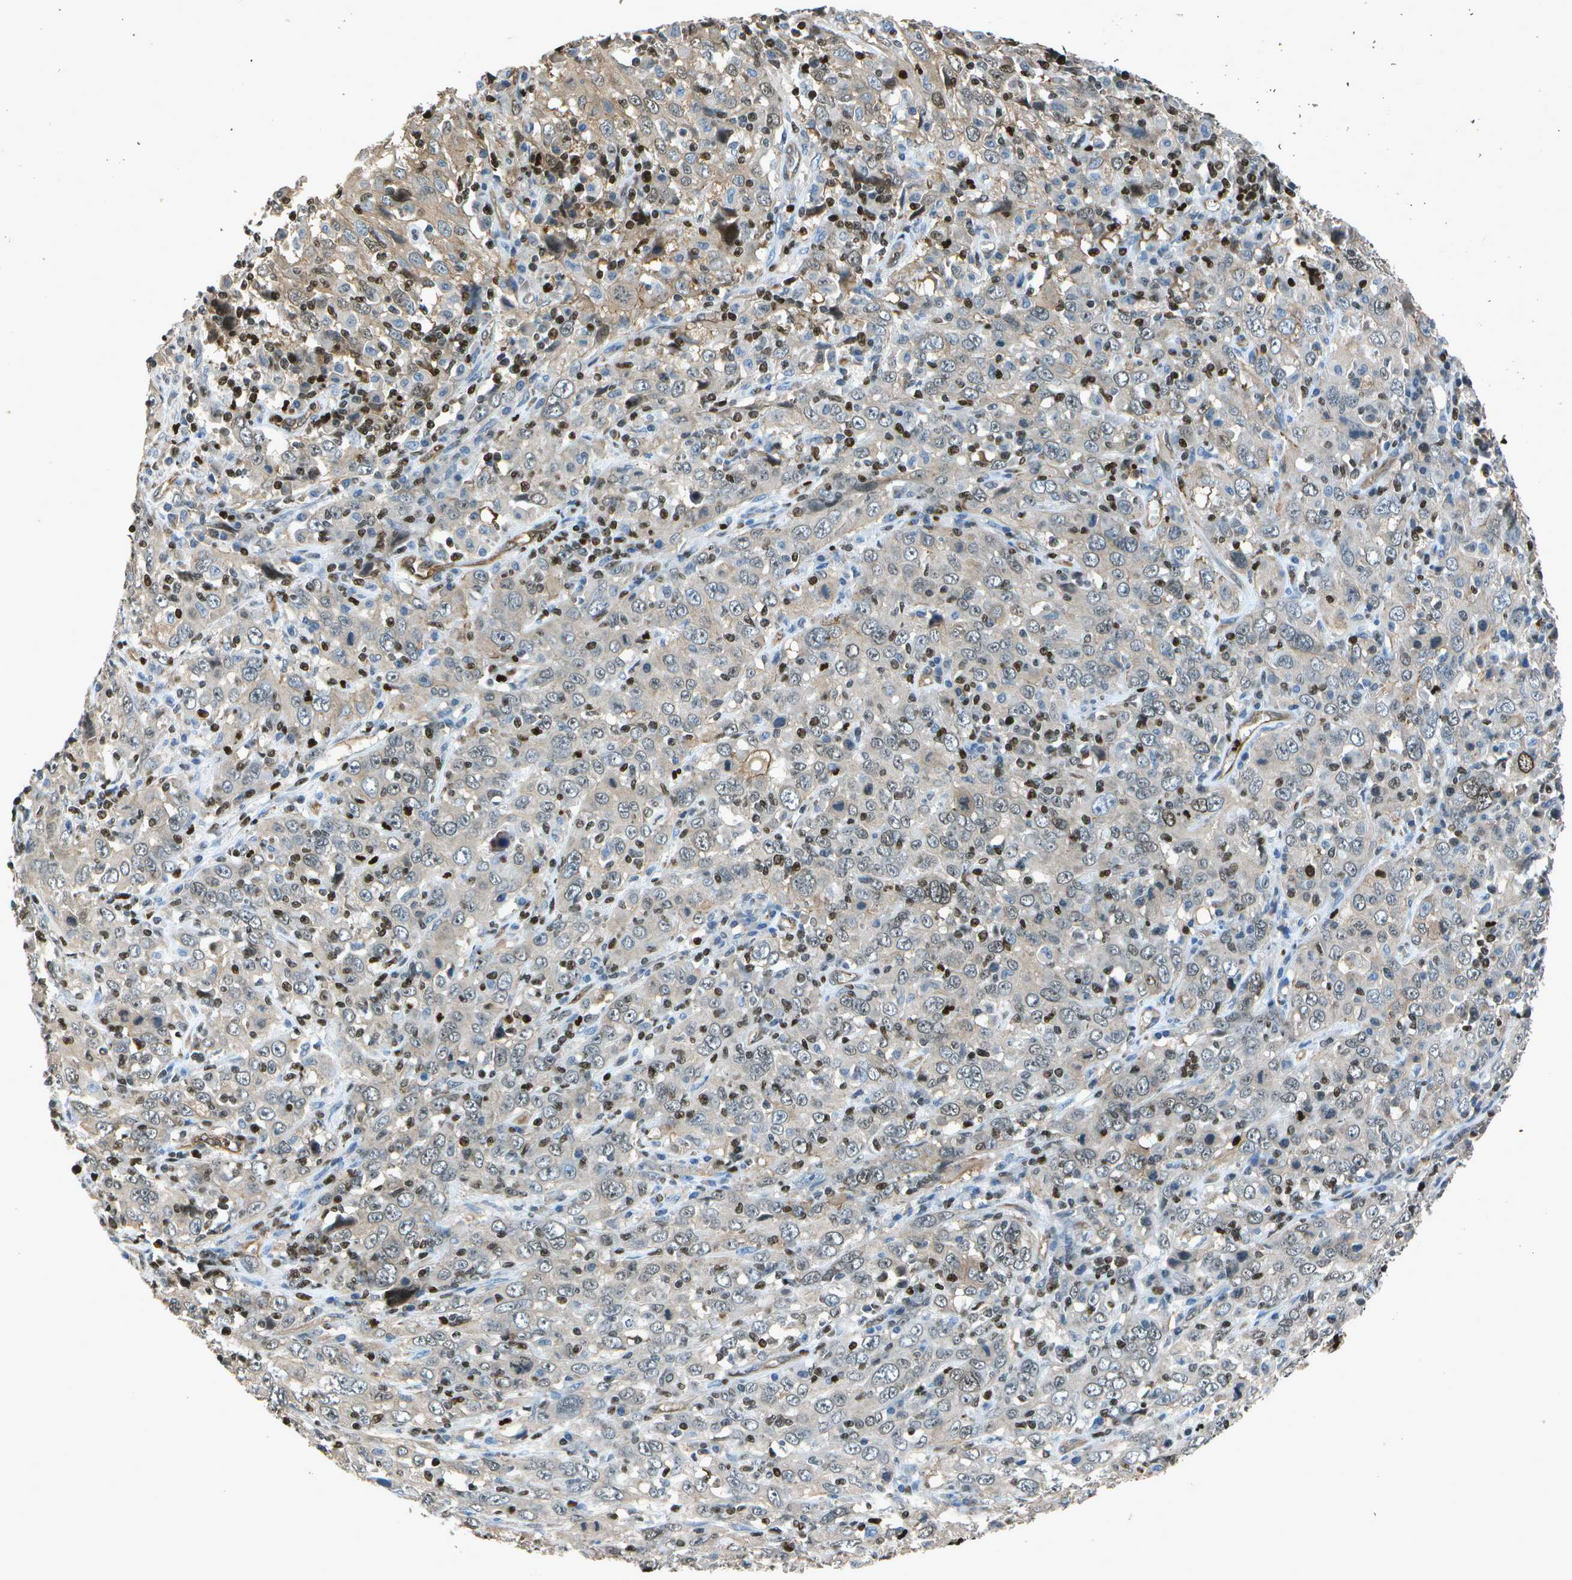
{"staining": {"intensity": "weak", "quantity": "<25%", "location": "nuclear"}, "tissue": "cervical cancer", "cell_type": "Tumor cells", "image_type": "cancer", "snomed": [{"axis": "morphology", "description": "Squamous cell carcinoma, NOS"}, {"axis": "topography", "description": "Cervix"}], "caption": "Human squamous cell carcinoma (cervical) stained for a protein using immunohistochemistry shows no staining in tumor cells.", "gene": "PDLIM1", "patient": {"sex": "female", "age": 46}}